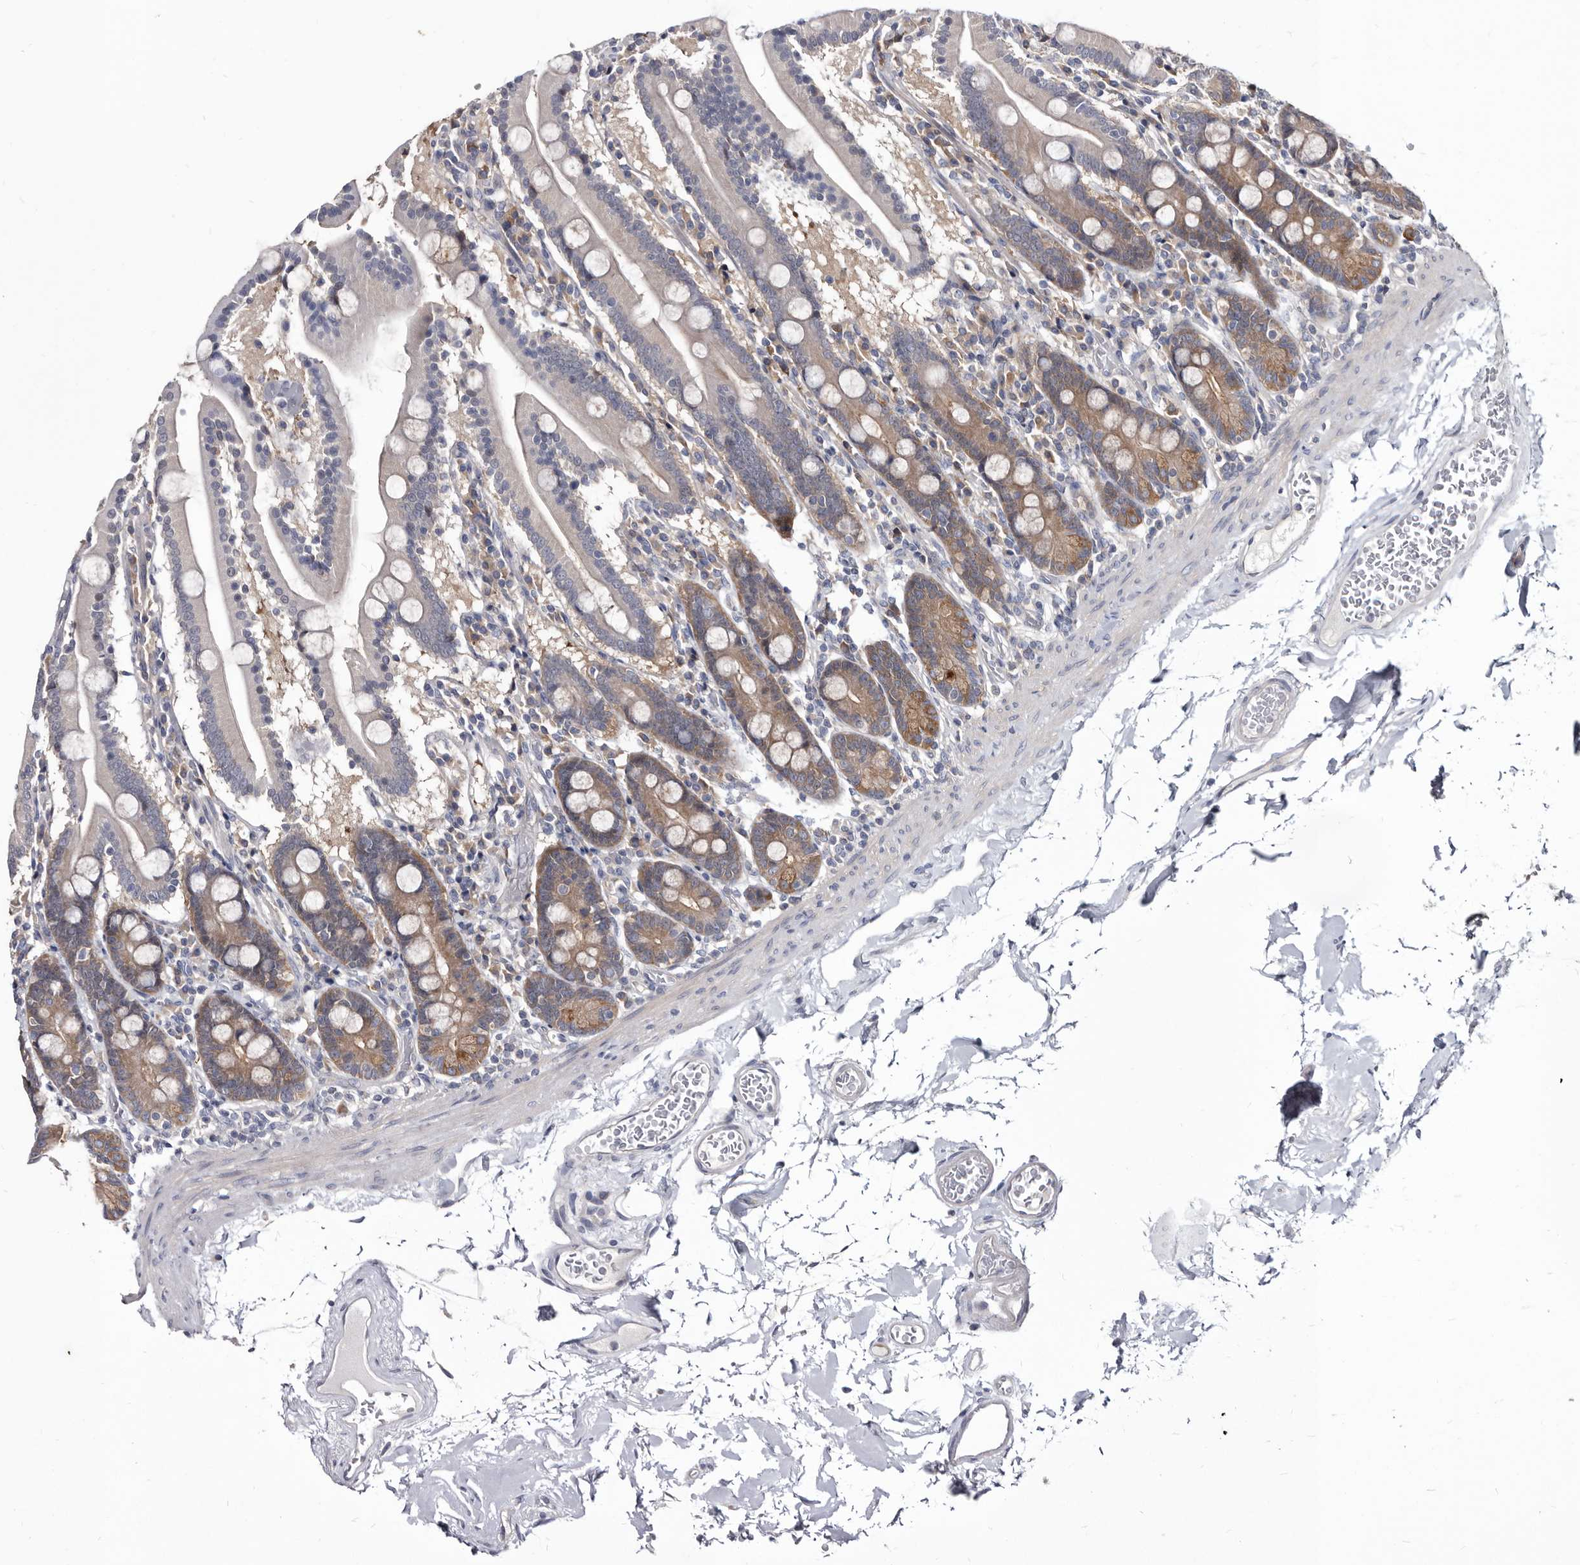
{"staining": {"intensity": "moderate", "quantity": "25%-75%", "location": "cytoplasmic/membranous"}, "tissue": "duodenum", "cell_type": "Glandular cells", "image_type": "normal", "snomed": [{"axis": "morphology", "description": "Normal tissue, NOS"}, {"axis": "topography", "description": "Duodenum"}], "caption": "A medium amount of moderate cytoplasmic/membranous expression is seen in approximately 25%-75% of glandular cells in normal duodenum.", "gene": "ABCF2", "patient": {"sex": "male", "age": 55}}